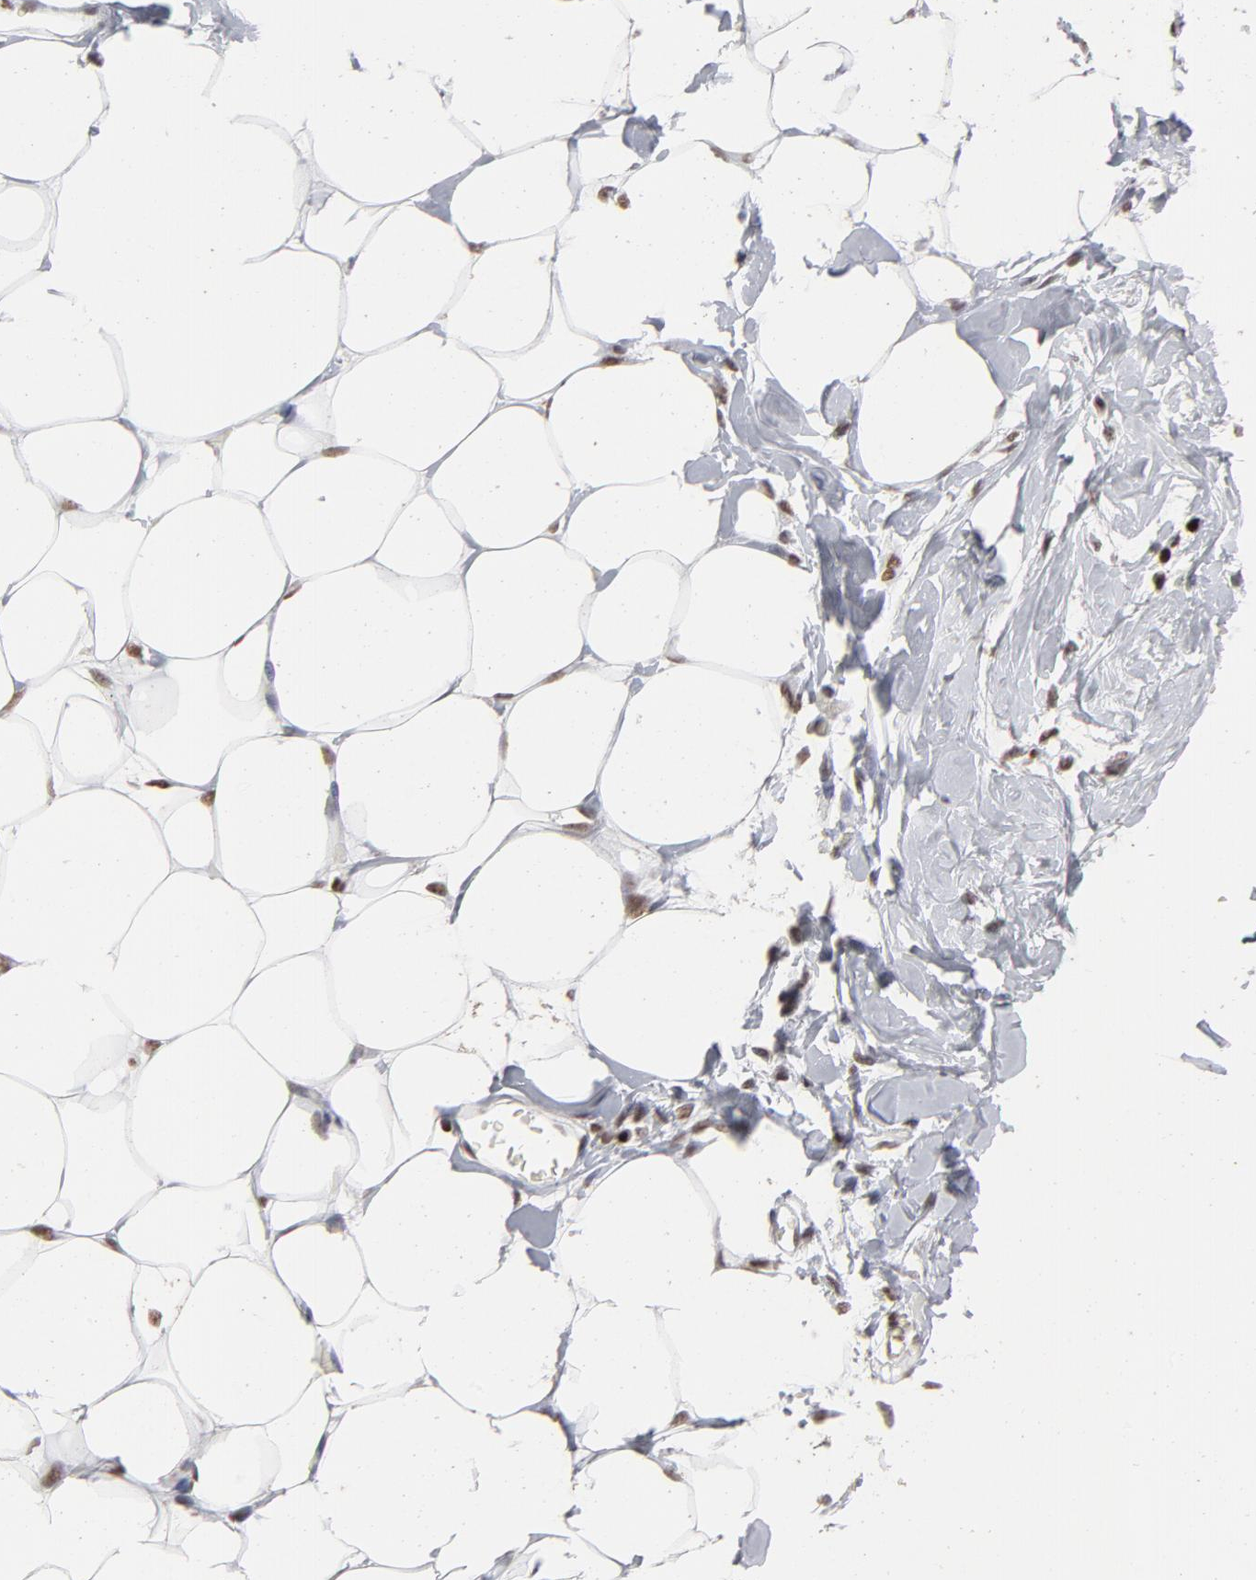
{"staining": {"intensity": "moderate", "quantity": ">75%", "location": "nuclear"}, "tissue": "breast", "cell_type": "Adipocytes", "image_type": "normal", "snomed": [{"axis": "morphology", "description": "Normal tissue, NOS"}, {"axis": "topography", "description": "Breast"}, {"axis": "topography", "description": "Adipose tissue"}], "caption": "Immunohistochemical staining of benign human breast exhibits medium levels of moderate nuclear staining in about >75% of adipocytes.", "gene": "PARP1", "patient": {"sex": "female", "age": 25}}